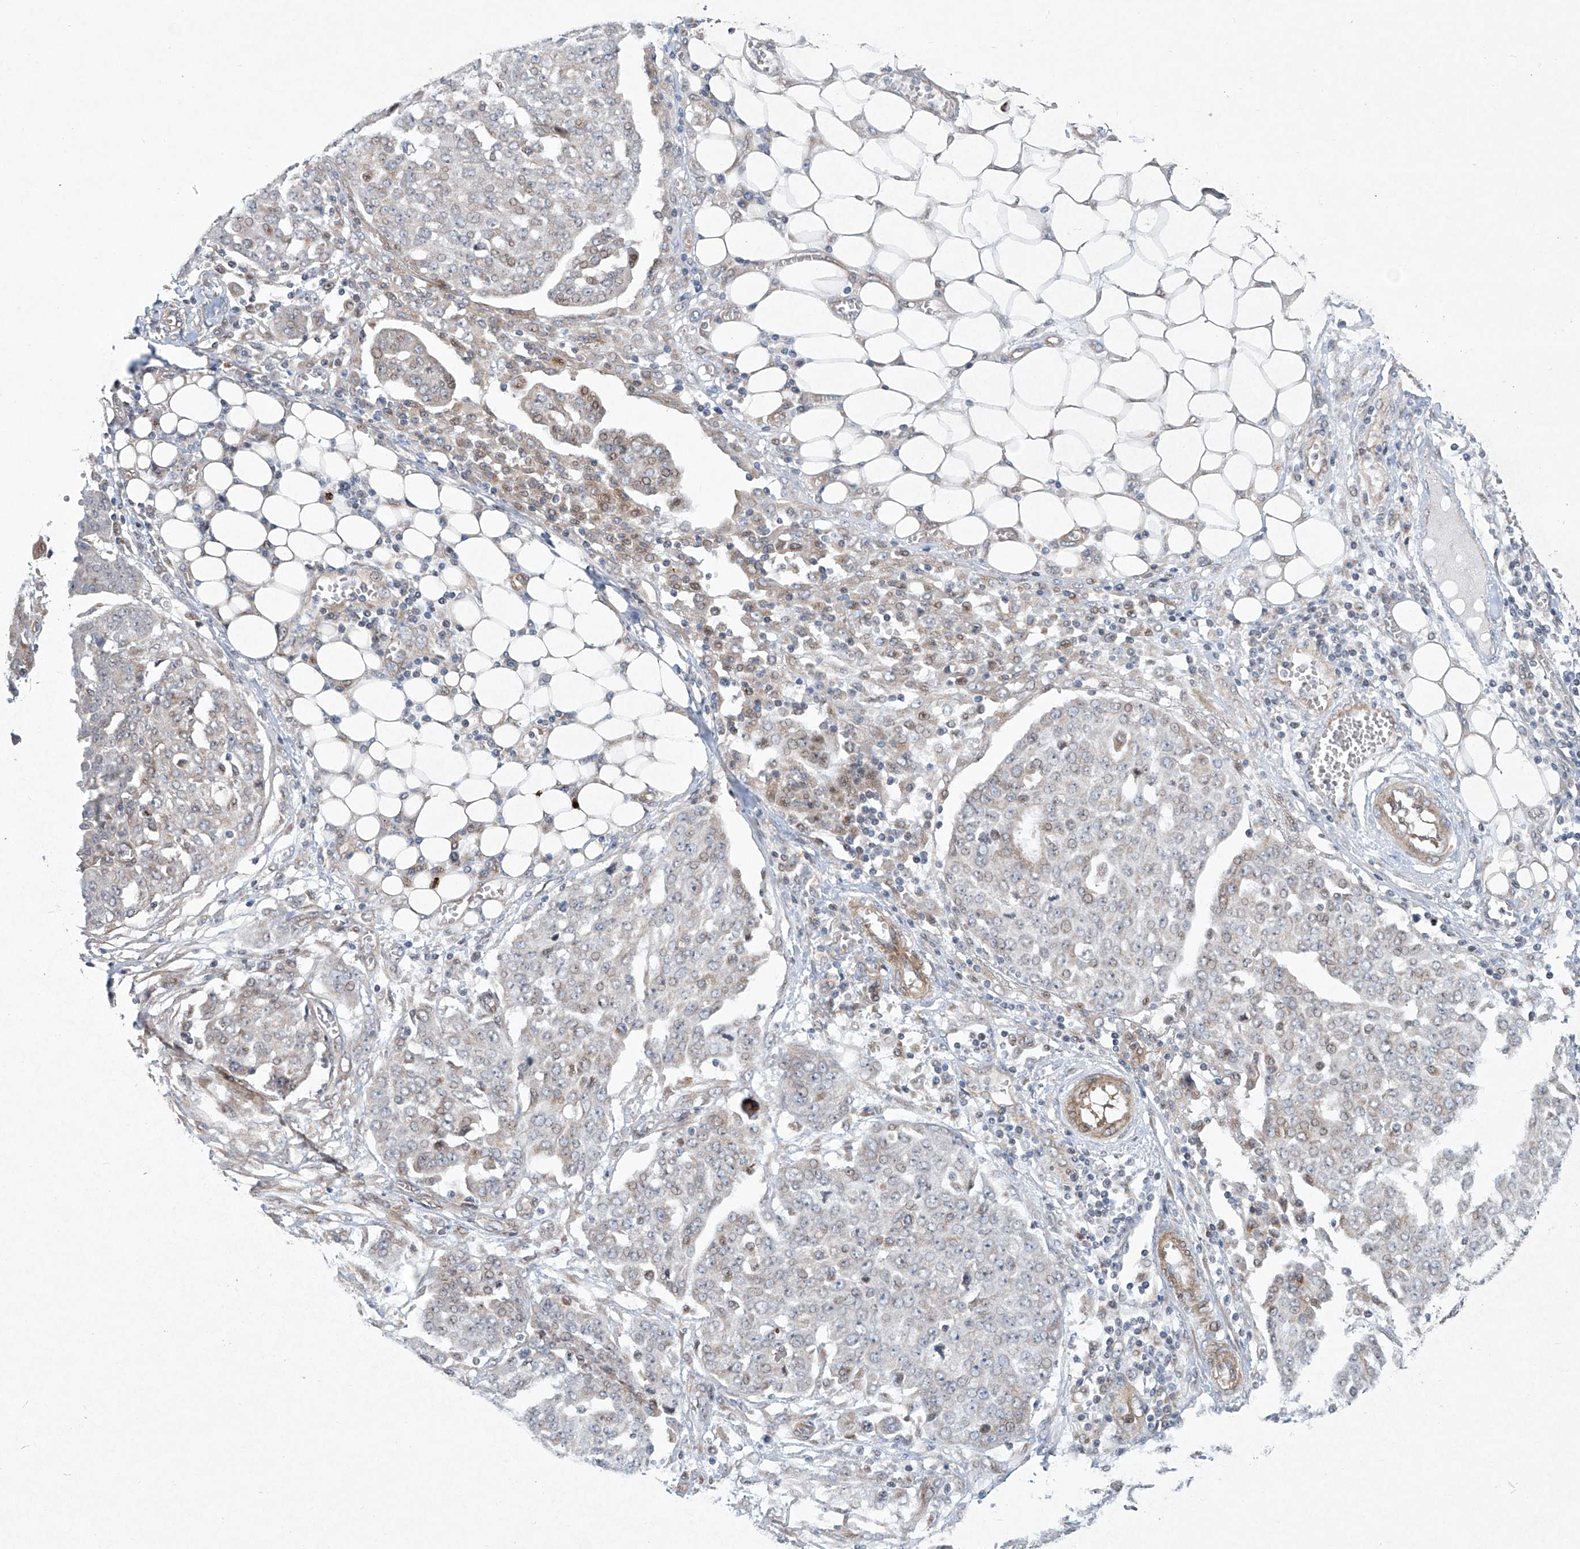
{"staining": {"intensity": "negative", "quantity": "none", "location": "none"}, "tissue": "ovarian cancer", "cell_type": "Tumor cells", "image_type": "cancer", "snomed": [{"axis": "morphology", "description": "Cystadenocarcinoma, serous, NOS"}, {"axis": "topography", "description": "Soft tissue"}, {"axis": "topography", "description": "Ovary"}], "caption": "An IHC micrograph of serous cystadenocarcinoma (ovarian) is shown. There is no staining in tumor cells of serous cystadenocarcinoma (ovarian).", "gene": "KLC4", "patient": {"sex": "female", "age": 57}}